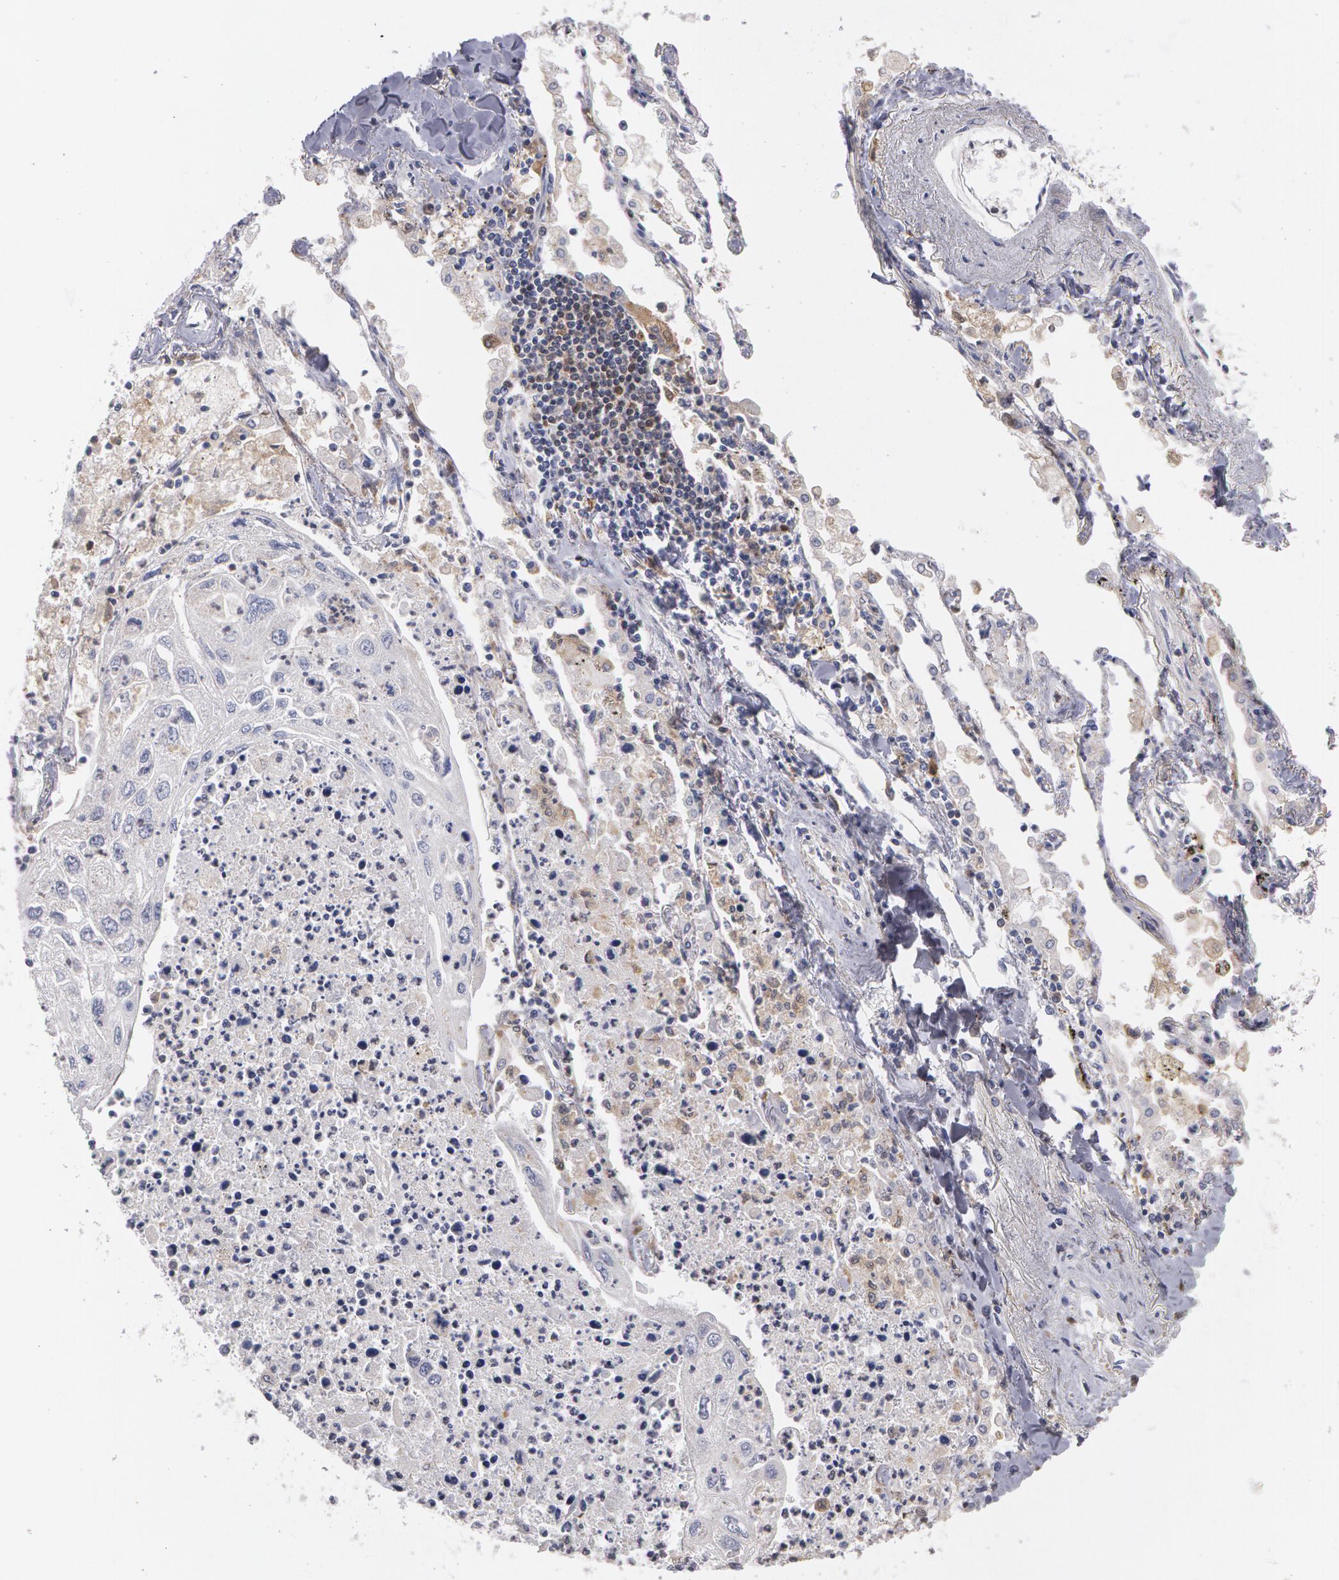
{"staining": {"intensity": "negative", "quantity": "none", "location": "none"}, "tissue": "lung cancer", "cell_type": "Tumor cells", "image_type": "cancer", "snomed": [{"axis": "morphology", "description": "Squamous cell carcinoma, NOS"}, {"axis": "topography", "description": "Lung"}], "caption": "Immunohistochemical staining of human lung squamous cell carcinoma displays no significant expression in tumor cells.", "gene": "SYK", "patient": {"sex": "male", "age": 75}}